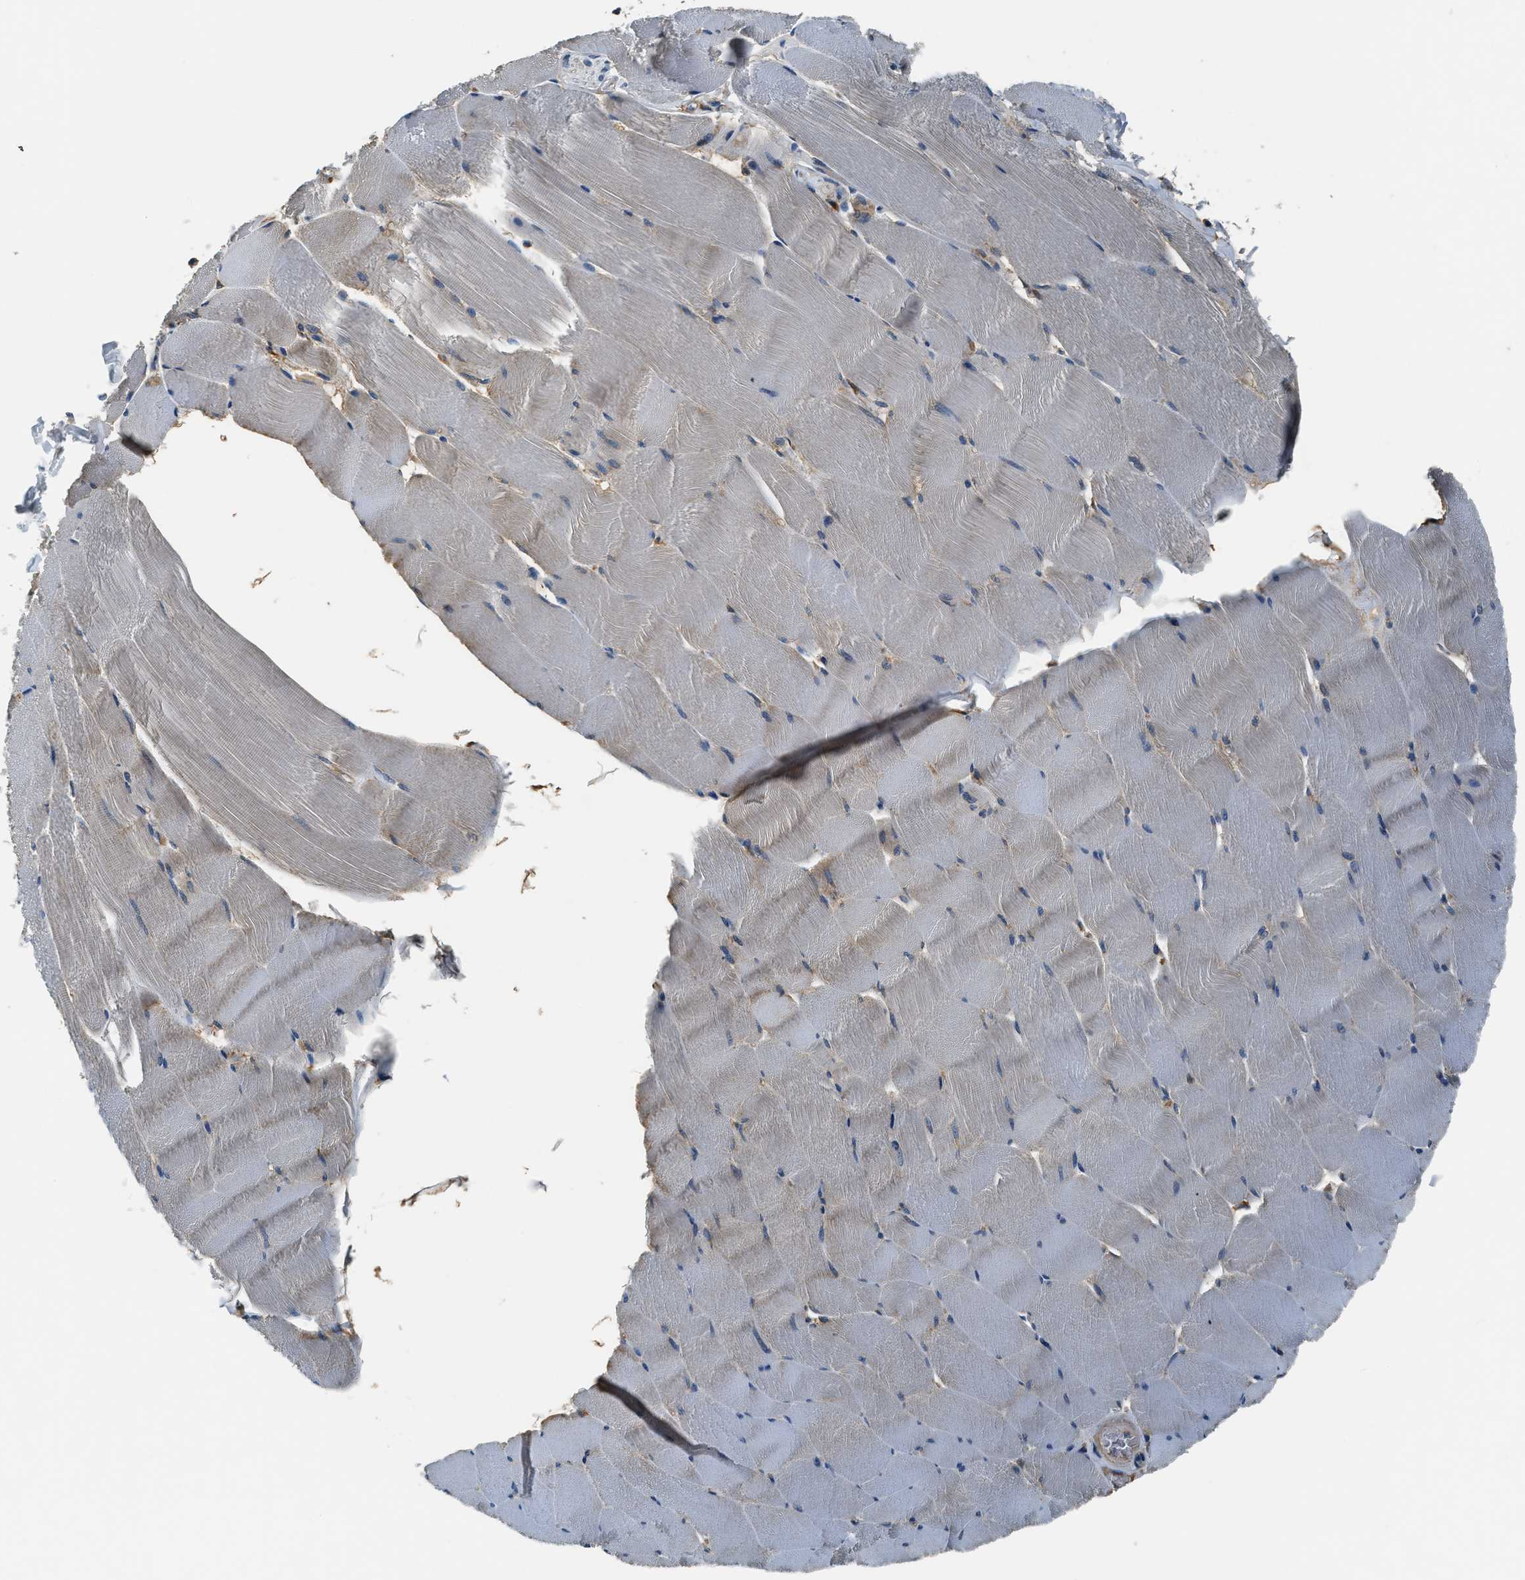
{"staining": {"intensity": "negative", "quantity": "none", "location": "none"}, "tissue": "skeletal muscle", "cell_type": "Myocytes", "image_type": "normal", "snomed": [{"axis": "morphology", "description": "Normal tissue, NOS"}, {"axis": "topography", "description": "Skeletal muscle"}], "caption": "Myocytes show no significant expression in normal skeletal muscle. Brightfield microscopy of immunohistochemistry stained with DAB (3,3'-diaminobenzidine) (brown) and hematoxylin (blue), captured at high magnification.", "gene": "EEA1", "patient": {"sex": "male", "age": 62}}